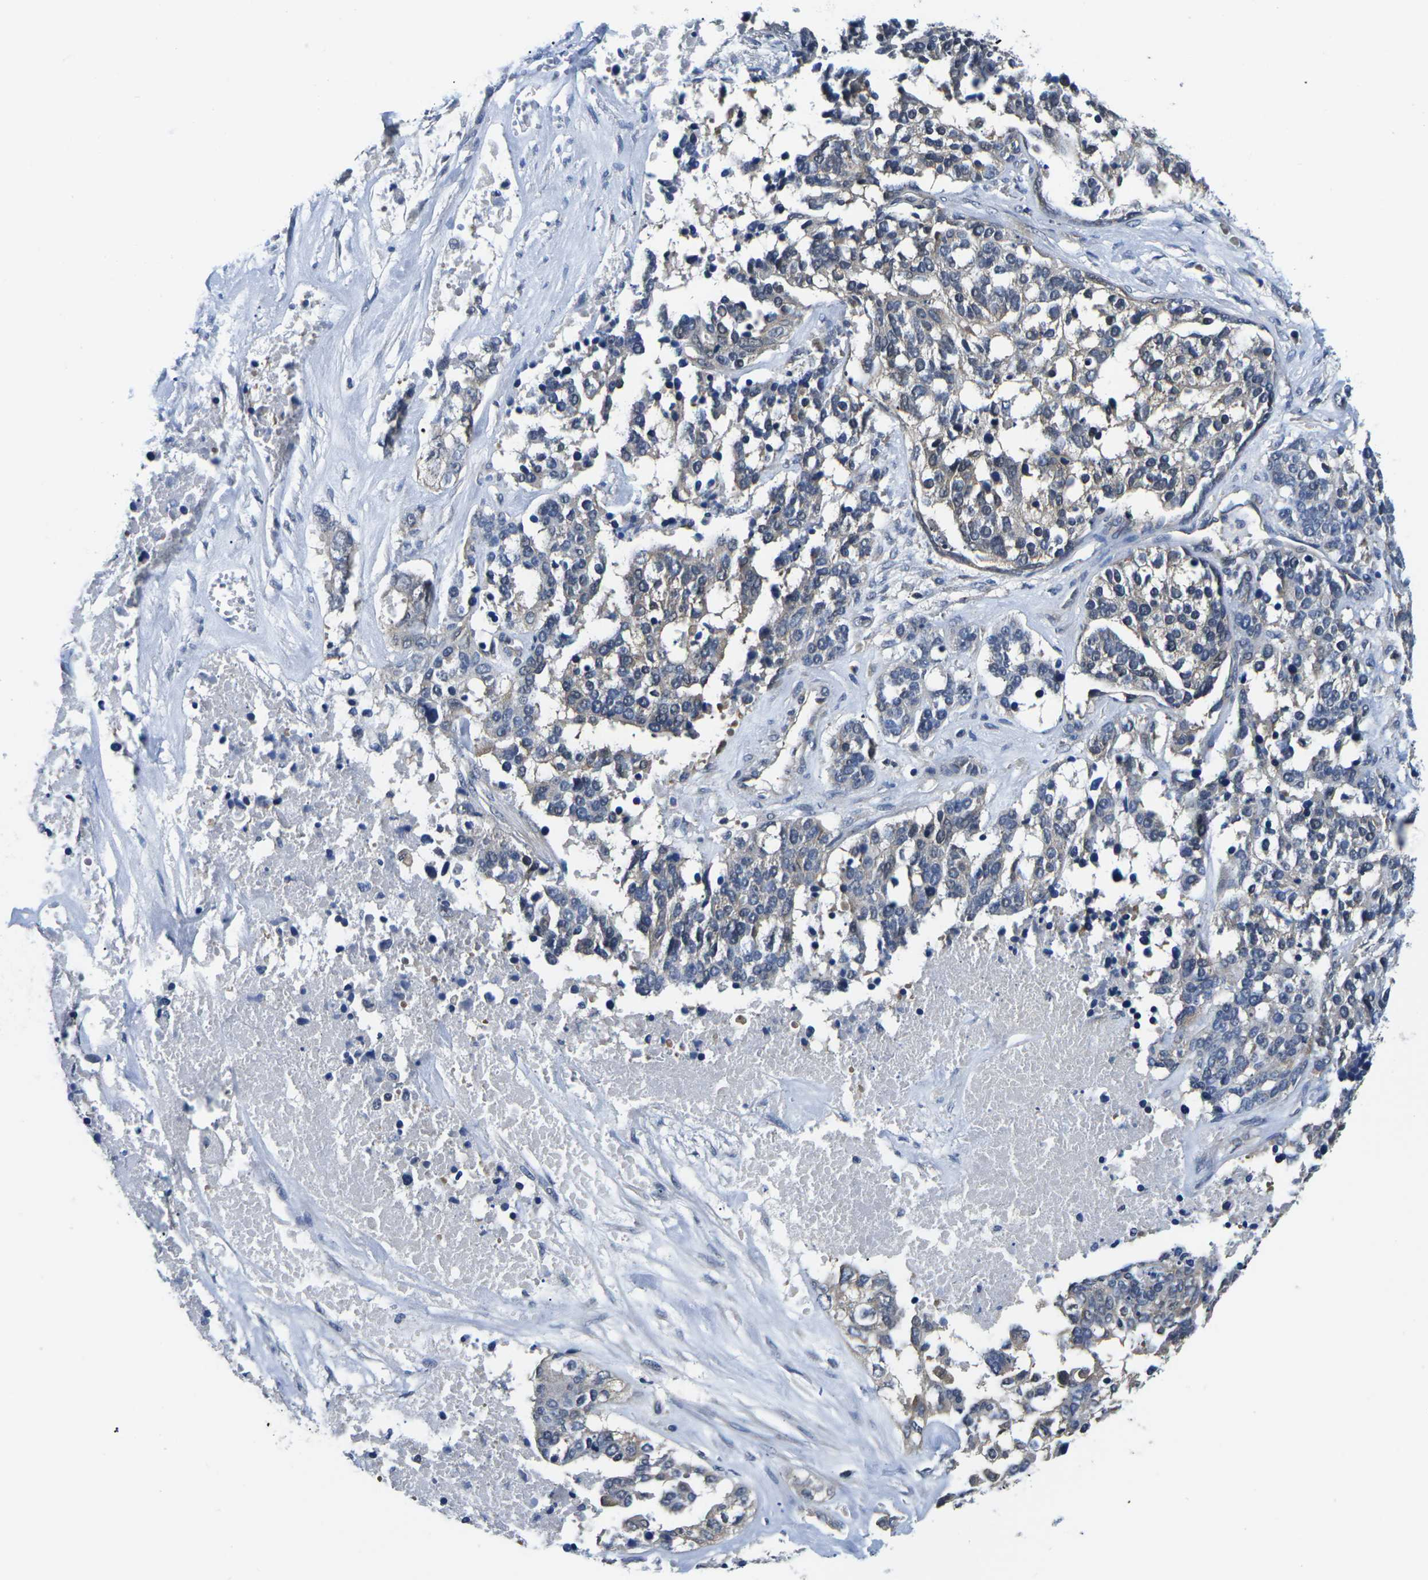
{"staining": {"intensity": "negative", "quantity": "none", "location": "none"}, "tissue": "ovarian cancer", "cell_type": "Tumor cells", "image_type": "cancer", "snomed": [{"axis": "morphology", "description": "Cystadenocarcinoma, serous, NOS"}, {"axis": "topography", "description": "Ovary"}], "caption": "Ovarian cancer was stained to show a protein in brown. There is no significant expression in tumor cells. The staining was performed using DAB to visualize the protein expression in brown, while the nuclei were stained in blue with hematoxylin (Magnification: 20x).", "gene": "GSK3B", "patient": {"sex": "female", "age": 44}}